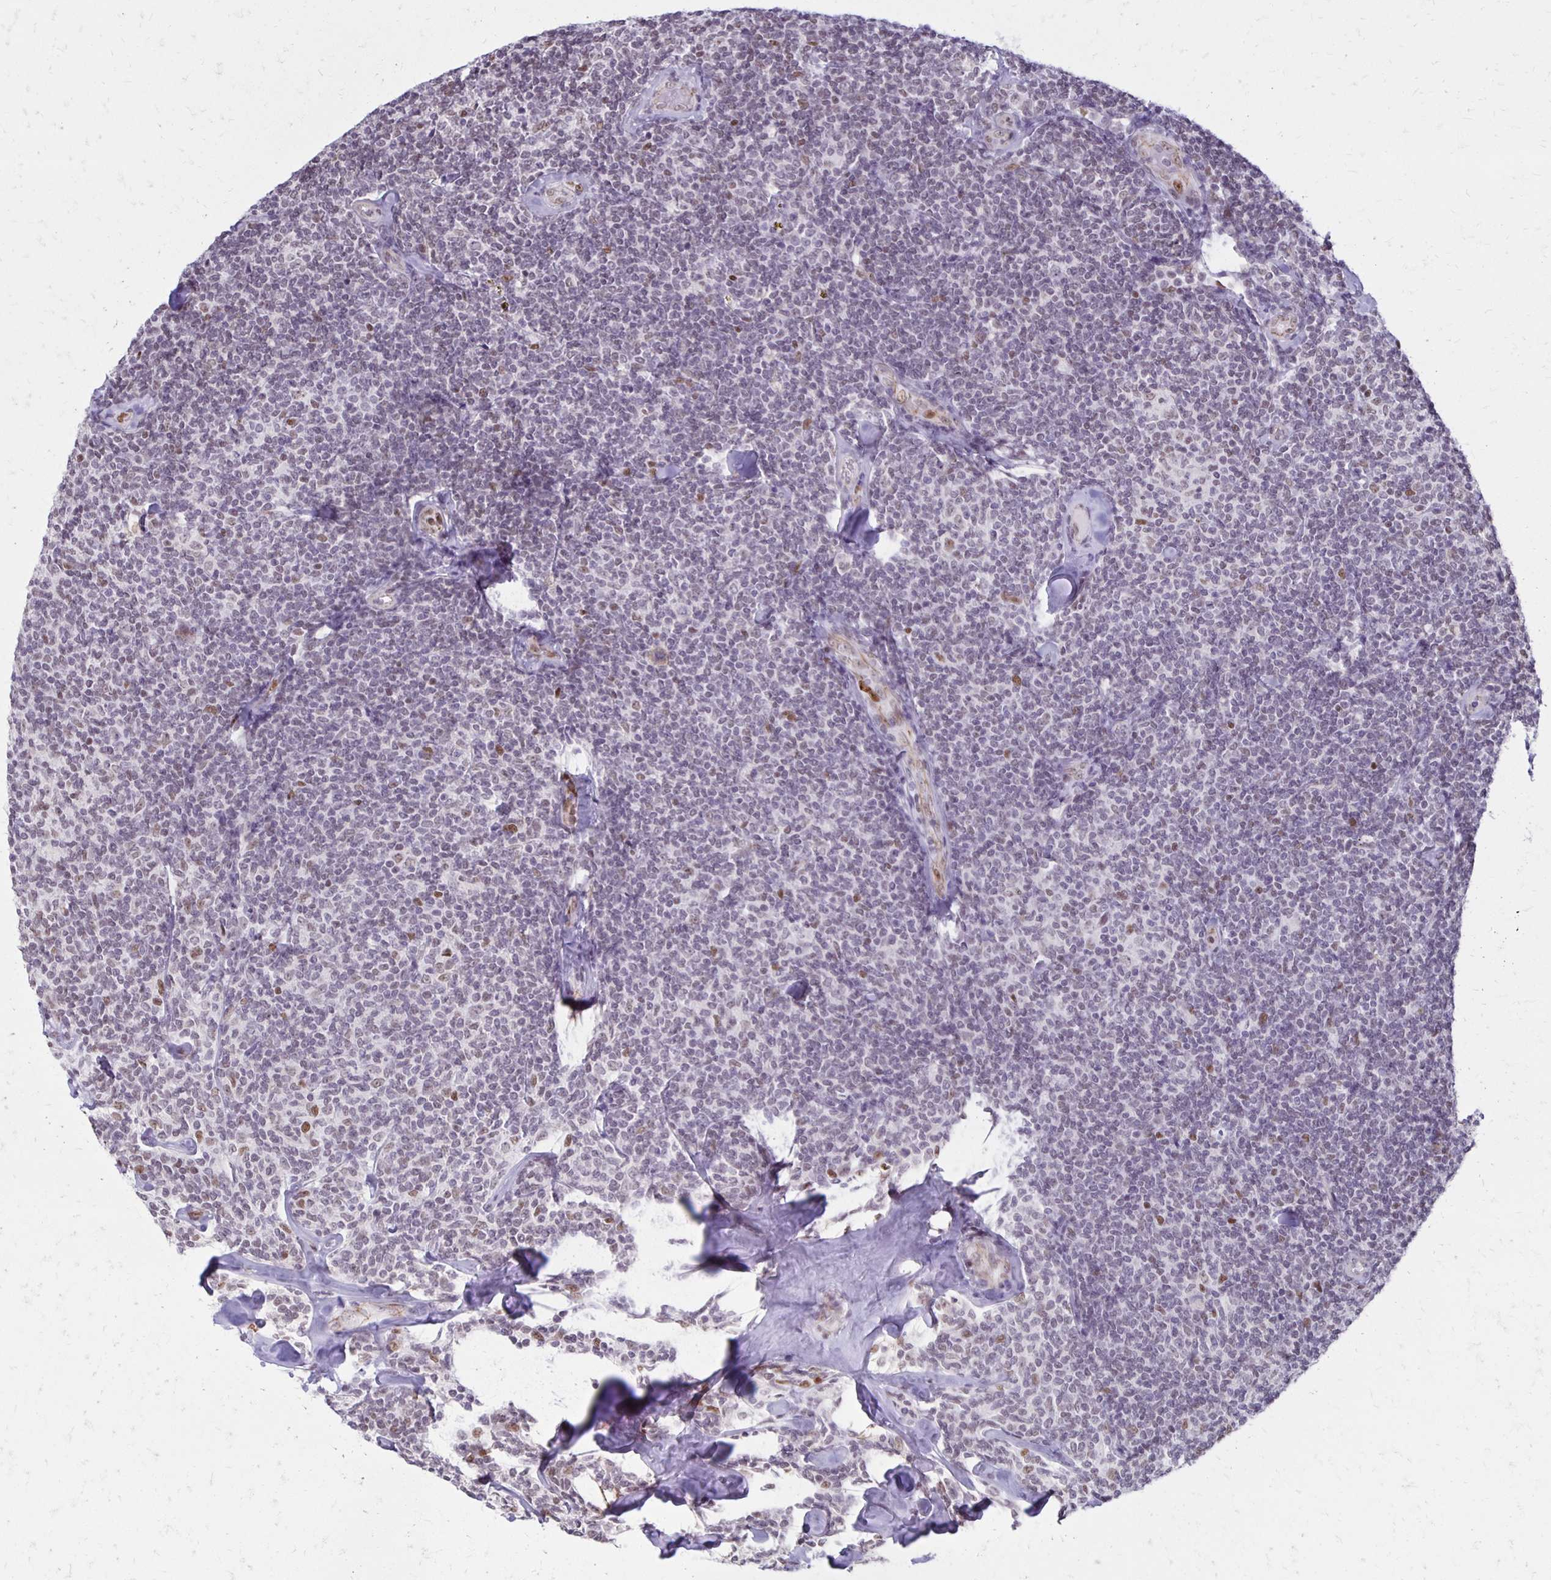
{"staining": {"intensity": "weak", "quantity": "<25%", "location": "nuclear"}, "tissue": "lymphoma", "cell_type": "Tumor cells", "image_type": "cancer", "snomed": [{"axis": "morphology", "description": "Malignant lymphoma, non-Hodgkin's type, Low grade"}, {"axis": "topography", "description": "Lymph node"}], "caption": "An IHC histopathology image of low-grade malignant lymphoma, non-Hodgkin's type is shown. There is no staining in tumor cells of low-grade malignant lymphoma, non-Hodgkin's type.", "gene": "DDB2", "patient": {"sex": "female", "age": 56}}